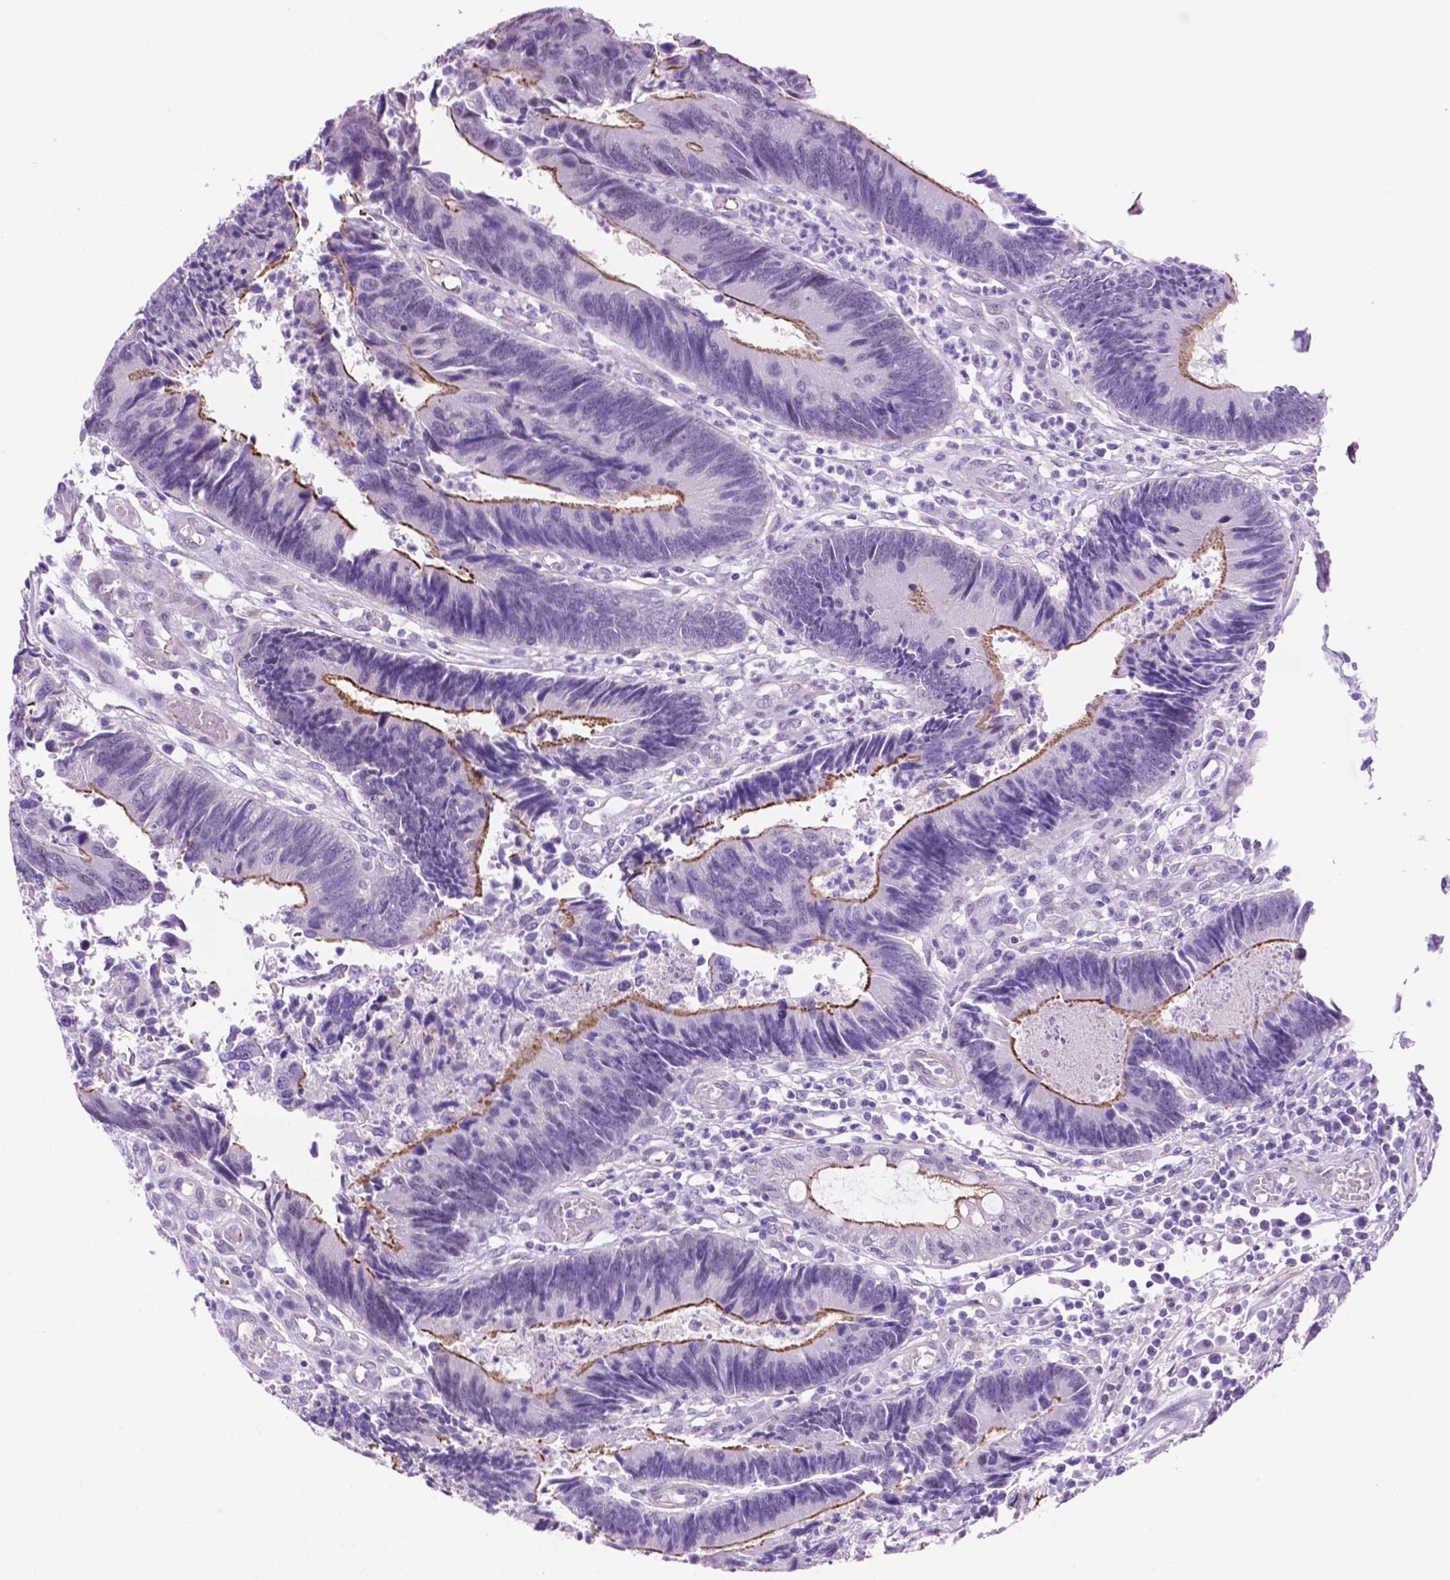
{"staining": {"intensity": "strong", "quantity": "<25%", "location": "cytoplasmic/membranous"}, "tissue": "colorectal cancer", "cell_type": "Tumor cells", "image_type": "cancer", "snomed": [{"axis": "morphology", "description": "Adenocarcinoma, NOS"}, {"axis": "topography", "description": "Colon"}], "caption": "Immunohistochemical staining of colorectal cancer demonstrates medium levels of strong cytoplasmic/membranous positivity in approximately <25% of tumor cells.", "gene": "ACY3", "patient": {"sex": "female", "age": 67}}